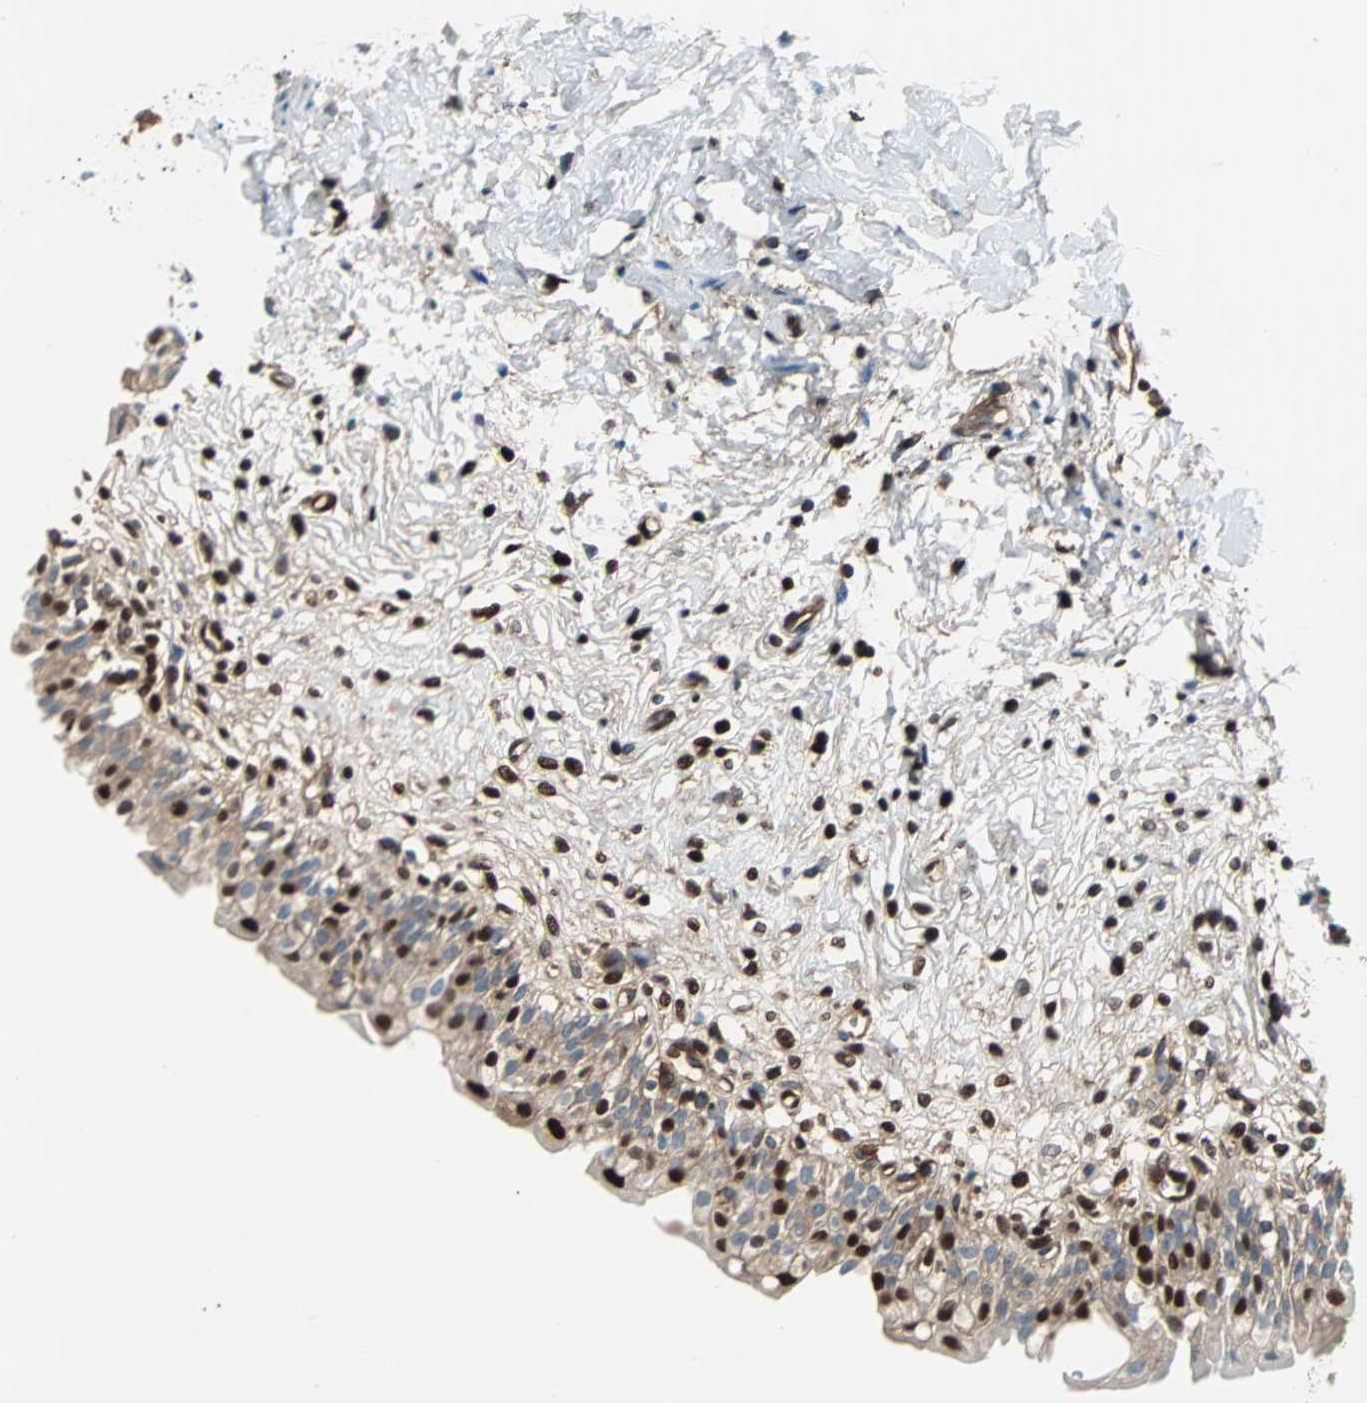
{"staining": {"intensity": "strong", "quantity": ">75%", "location": "cytoplasmic/membranous,nuclear"}, "tissue": "urinary bladder", "cell_type": "Urothelial cells", "image_type": "normal", "snomed": [{"axis": "morphology", "description": "Normal tissue, NOS"}, {"axis": "topography", "description": "Urinary bladder"}], "caption": "The immunohistochemical stain shows strong cytoplasmic/membranous,nuclear expression in urothelial cells of normal urinary bladder. (IHC, brightfield microscopy, high magnification).", "gene": "RELA", "patient": {"sex": "female", "age": 80}}